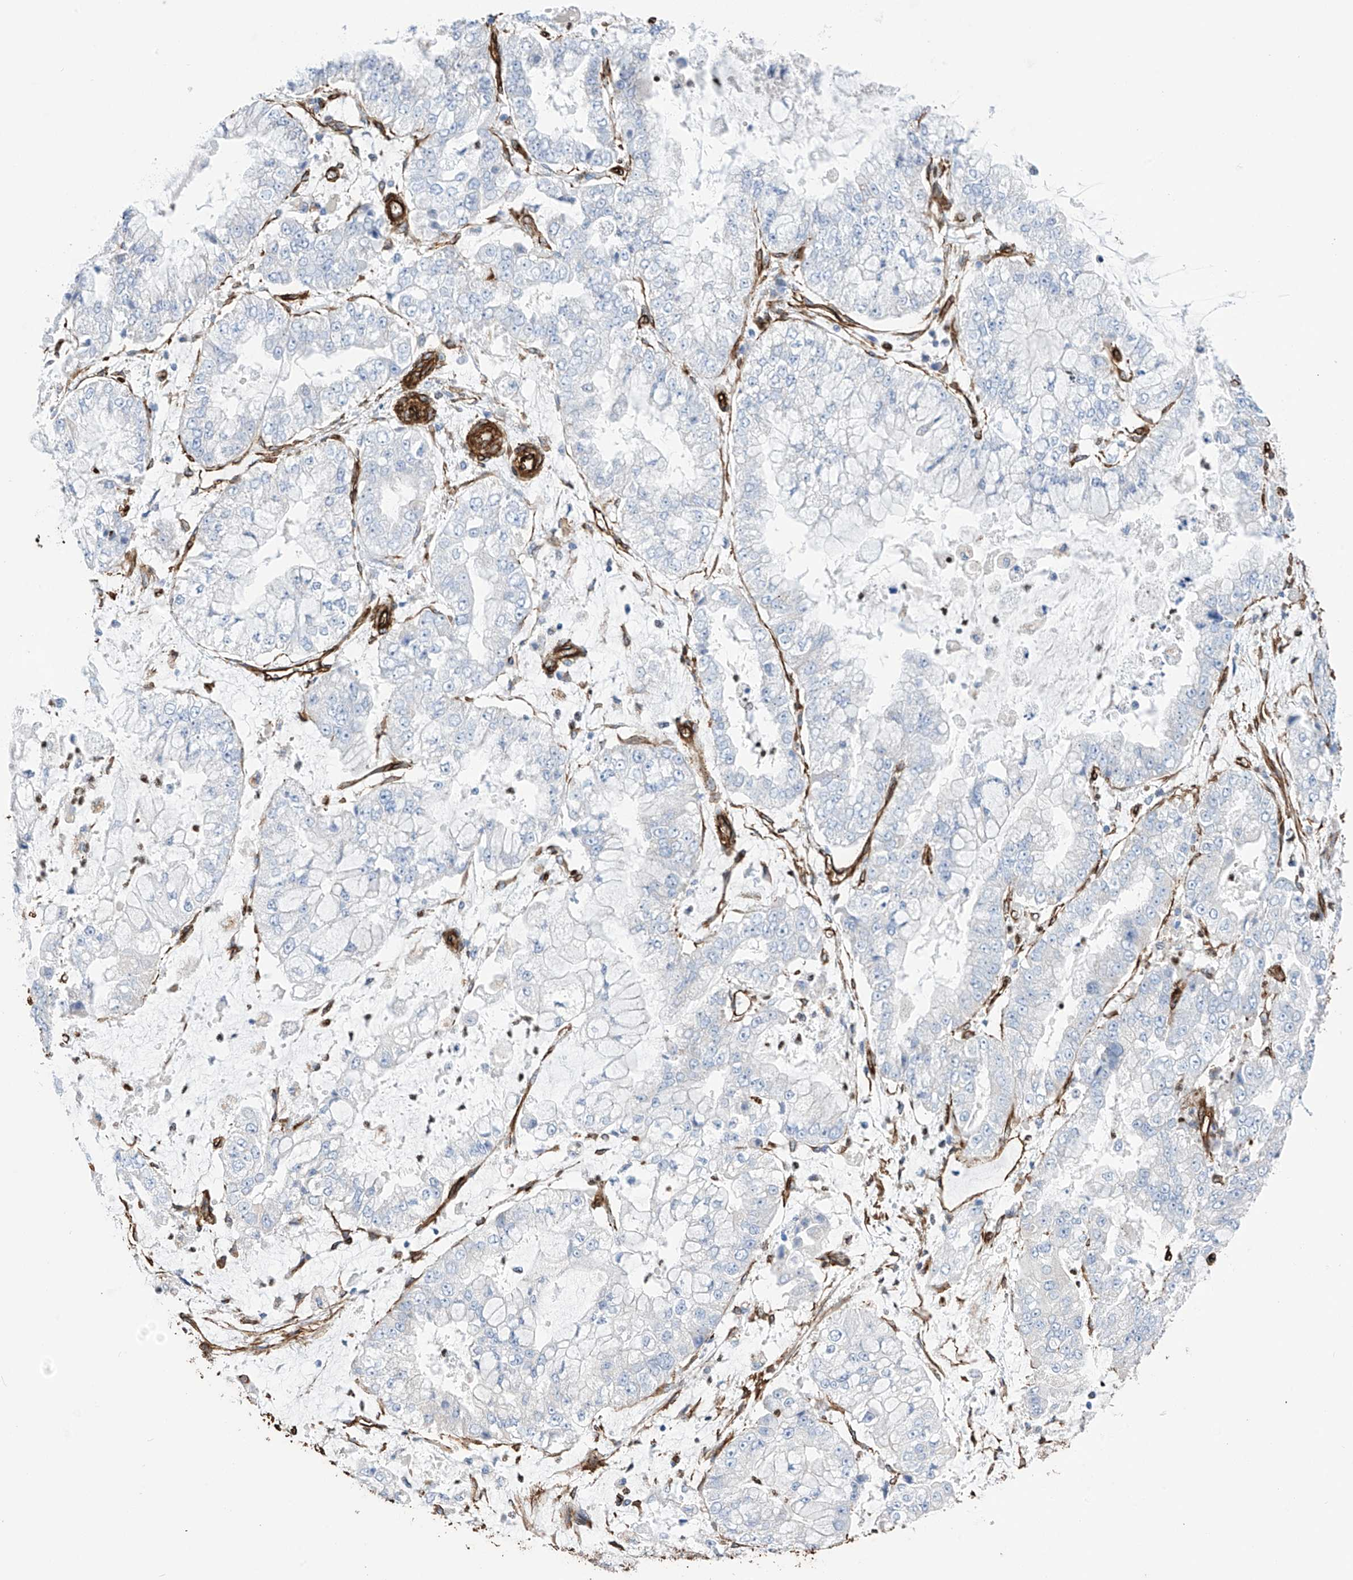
{"staining": {"intensity": "negative", "quantity": "none", "location": "none"}, "tissue": "stomach cancer", "cell_type": "Tumor cells", "image_type": "cancer", "snomed": [{"axis": "morphology", "description": "Adenocarcinoma, NOS"}, {"axis": "topography", "description": "Stomach"}], "caption": "Tumor cells show no significant protein positivity in stomach adenocarcinoma.", "gene": "UBTD1", "patient": {"sex": "male", "age": 76}}